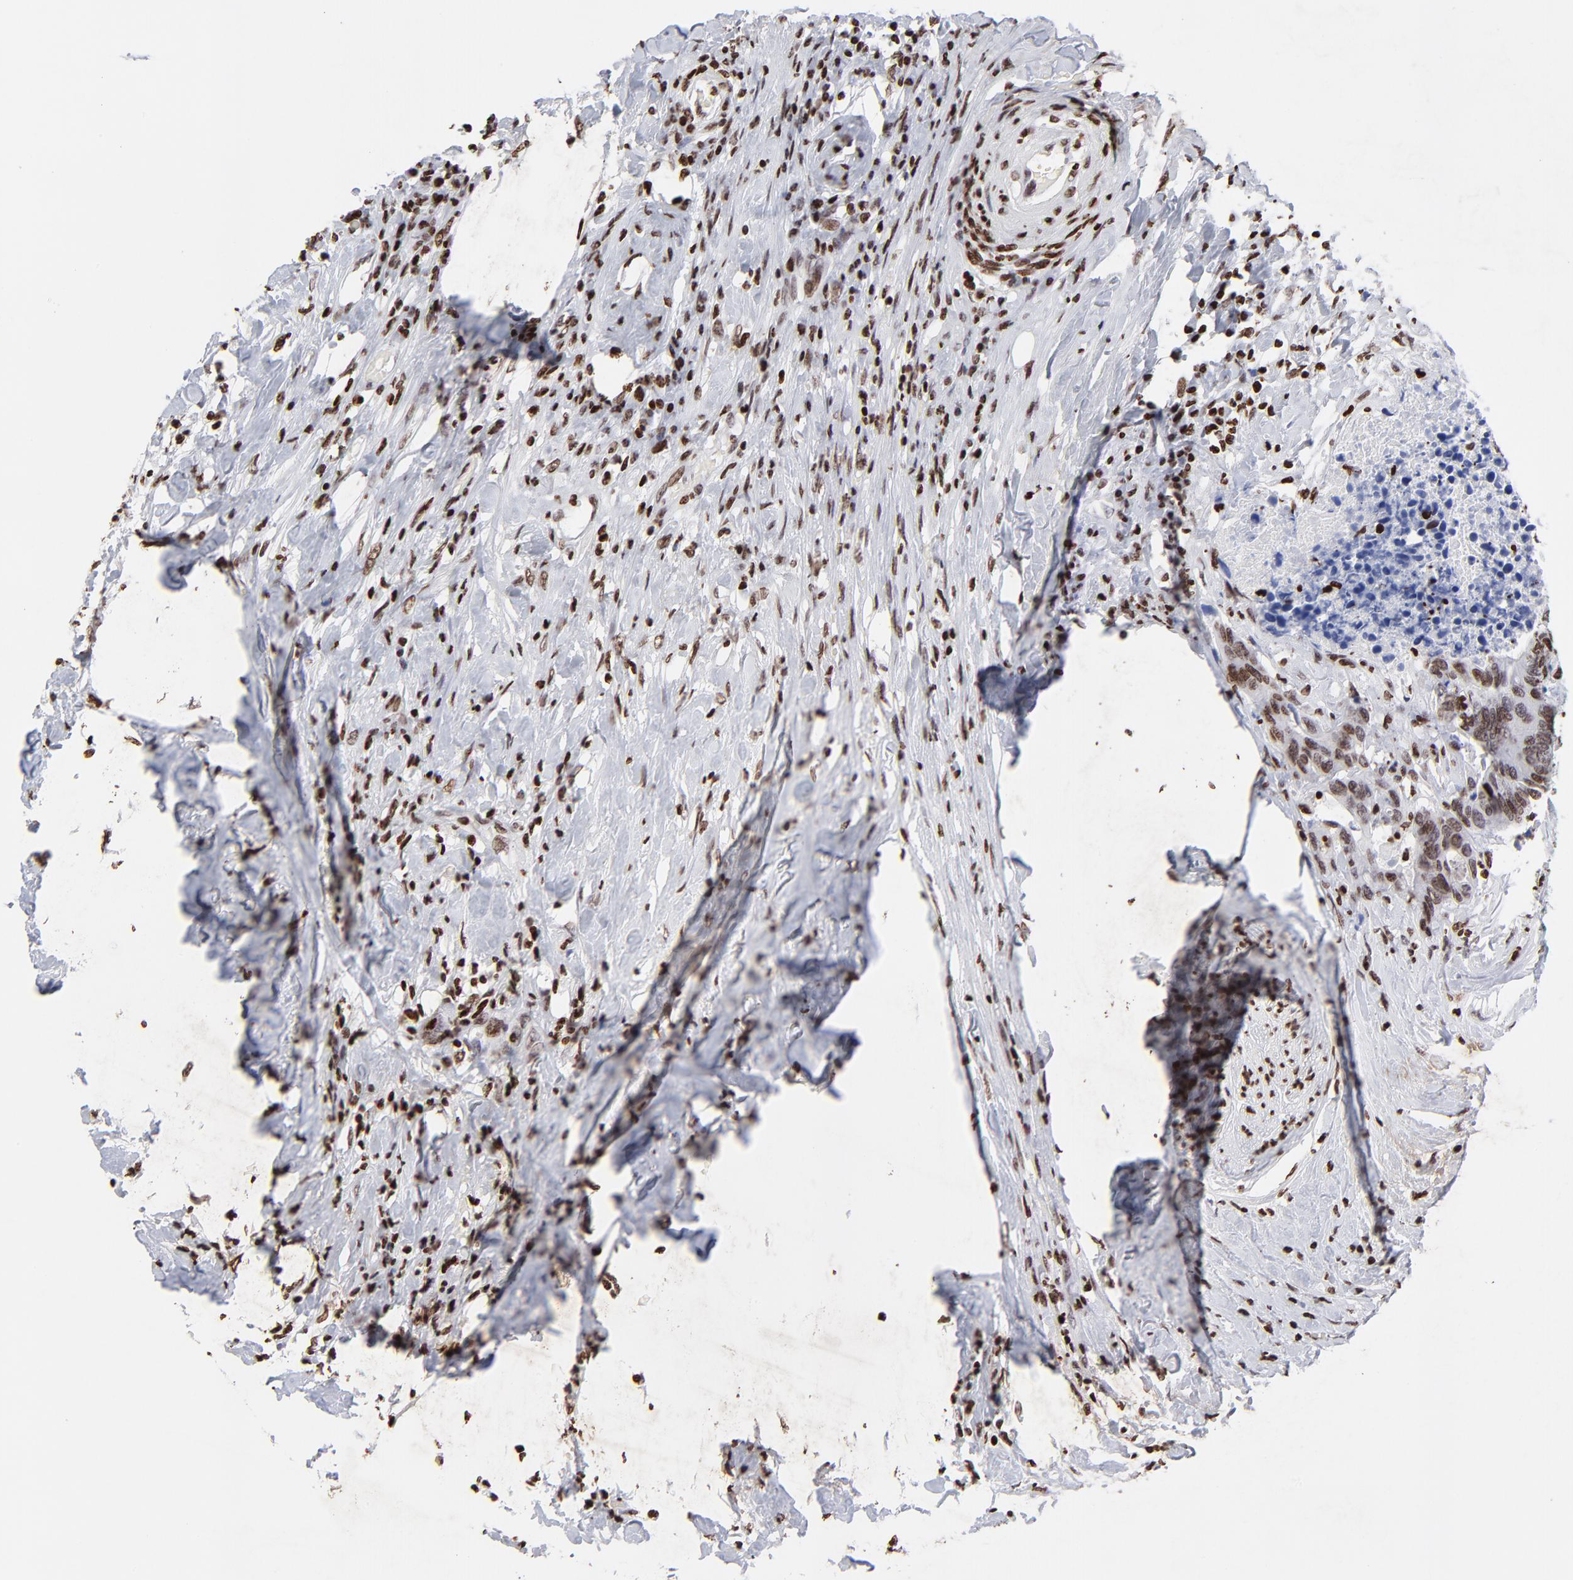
{"staining": {"intensity": "moderate", "quantity": ">75%", "location": "nuclear"}, "tissue": "colorectal cancer", "cell_type": "Tumor cells", "image_type": "cancer", "snomed": [{"axis": "morphology", "description": "Adenocarcinoma, NOS"}, {"axis": "topography", "description": "Rectum"}], "caption": "Colorectal cancer (adenocarcinoma) stained with DAB (3,3'-diaminobenzidine) IHC shows medium levels of moderate nuclear expression in approximately >75% of tumor cells.", "gene": "FBH1", "patient": {"sex": "male", "age": 55}}